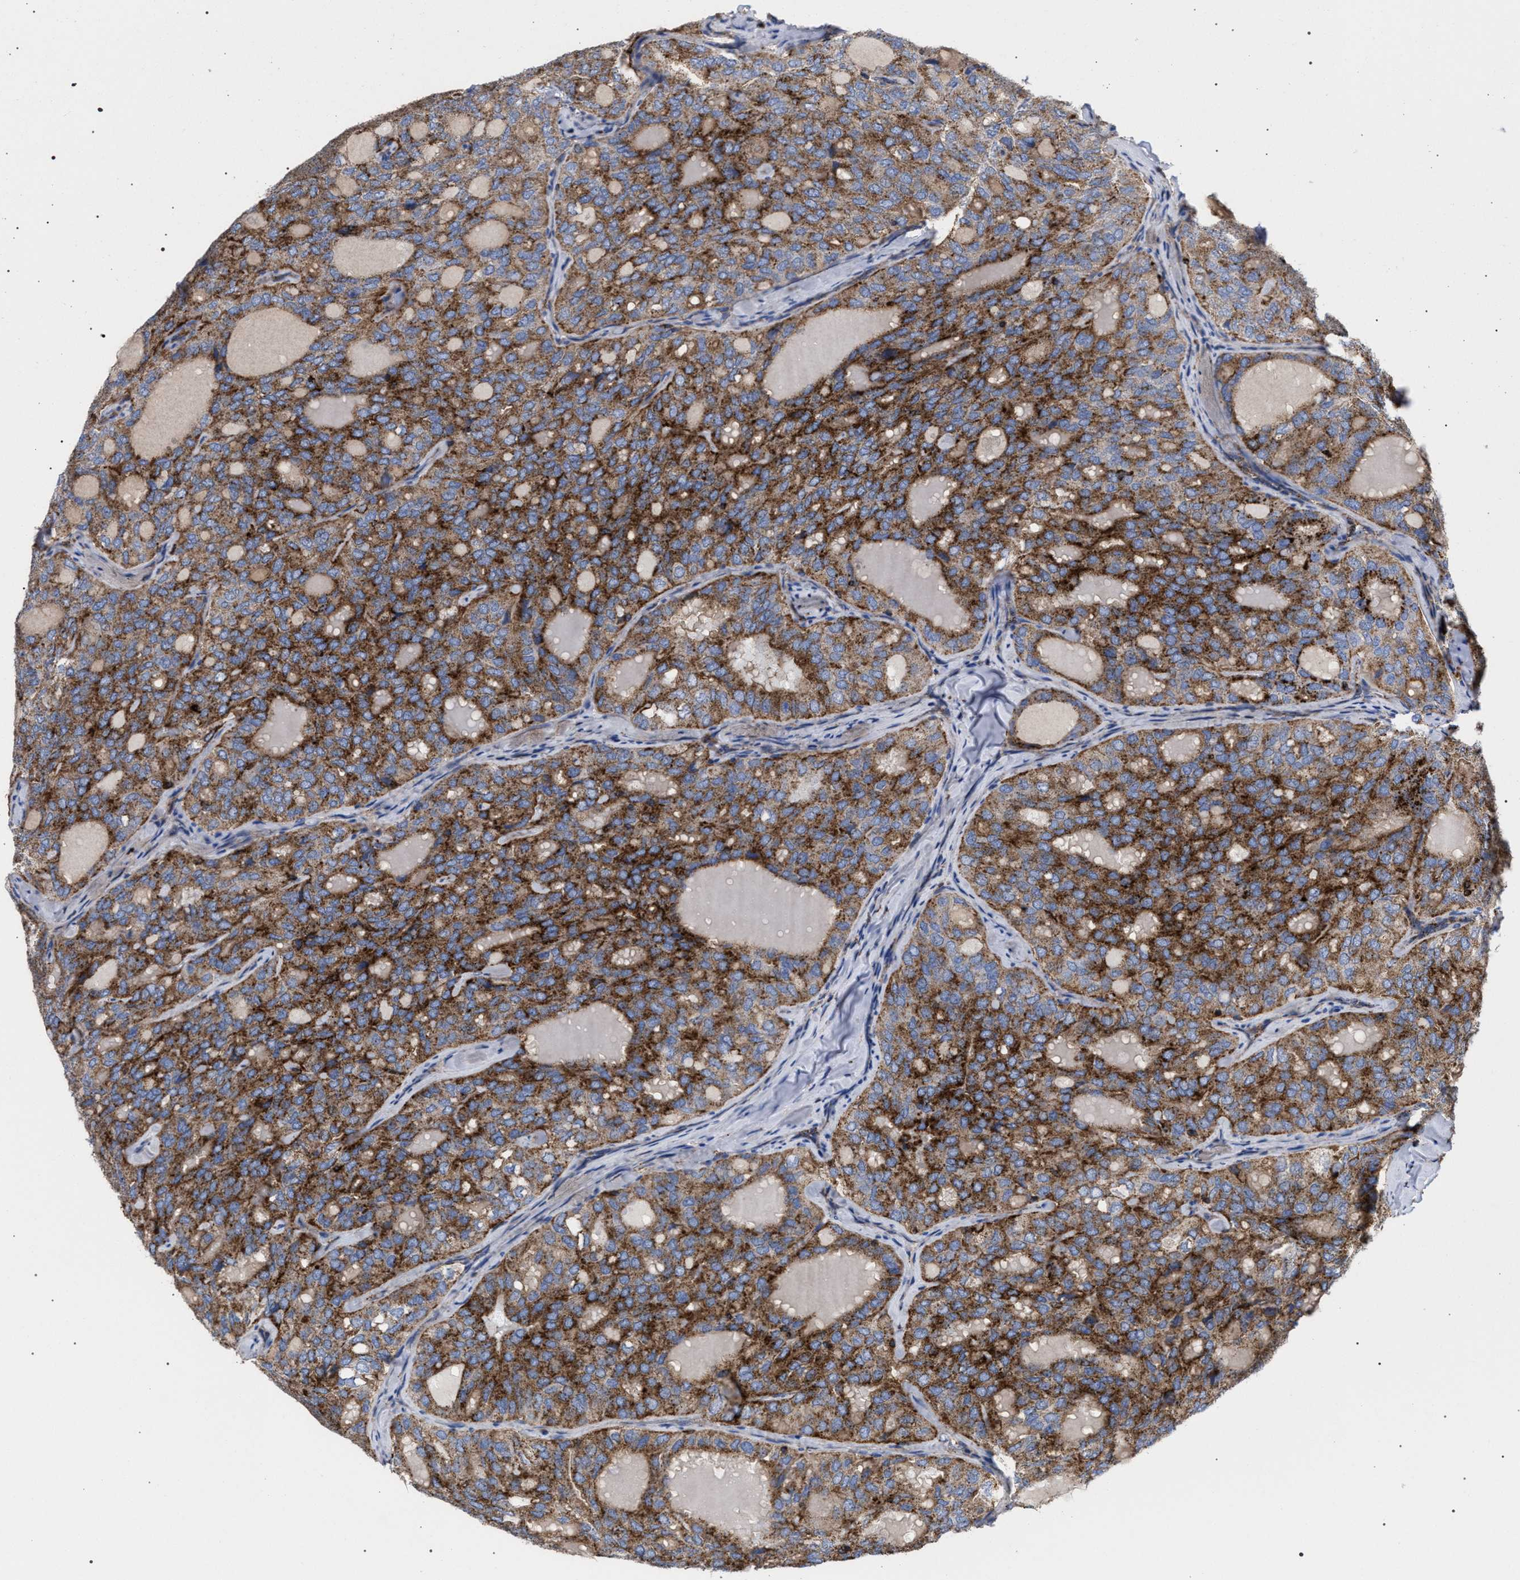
{"staining": {"intensity": "moderate", "quantity": ">75%", "location": "cytoplasmic/membranous"}, "tissue": "thyroid cancer", "cell_type": "Tumor cells", "image_type": "cancer", "snomed": [{"axis": "morphology", "description": "Follicular adenoma carcinoma, NOS"}, {"axis": "topography", "description": "Thyroid gland"}], "caption": "Moderate cytoplasmic/membranous staining is seen in approximately >75% of tumor cells in thyroid cancer. The staining was performed using DAB (3,3'-diaminobenzidine), with brown indicating positive protein expression. Nuclei are stained blue with hematoxylin.", "gene": "PPT1", "patient": {"sex": "male", "age": 75}}